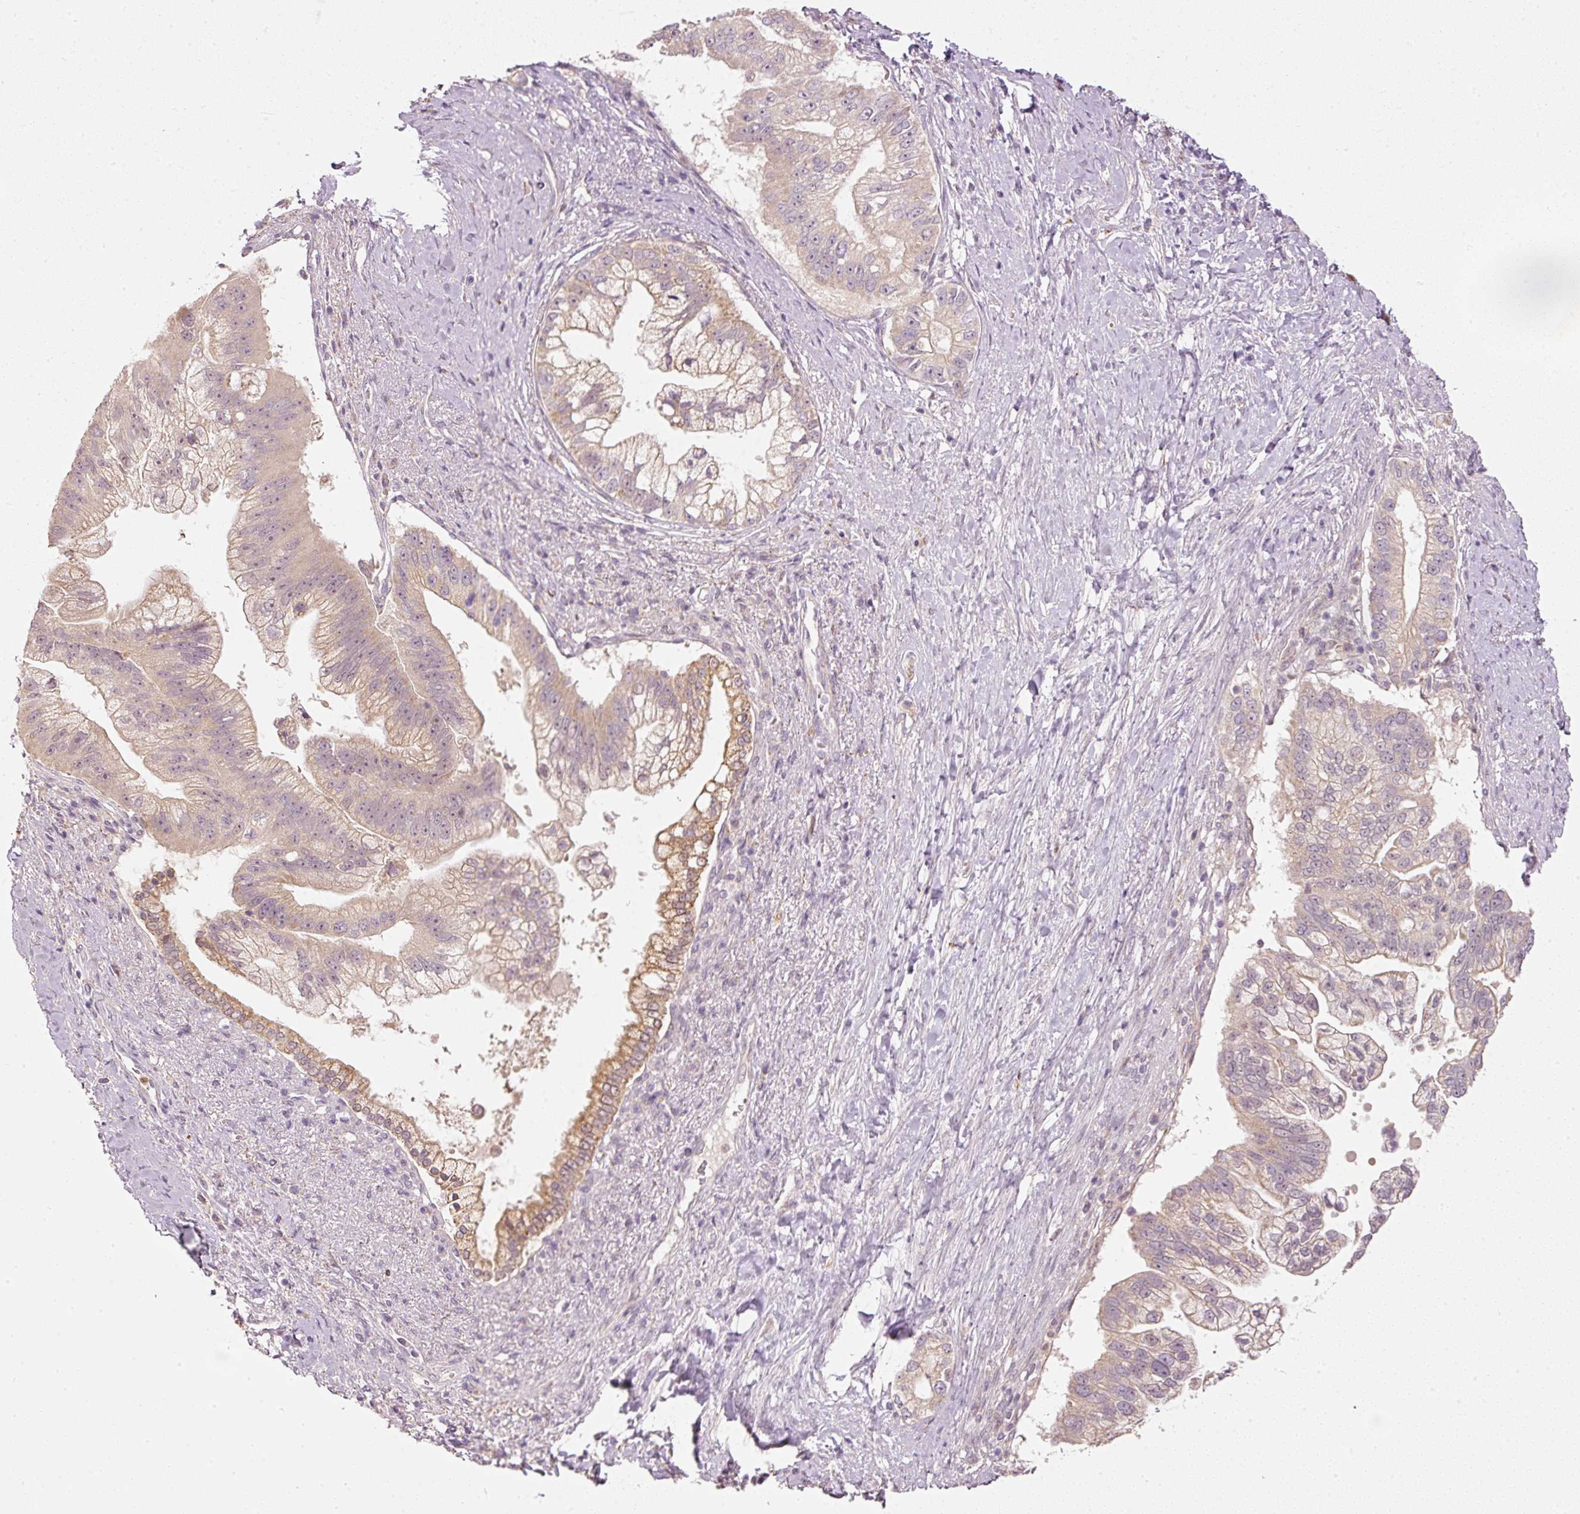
{"staining": {"intensity": "weak", "quantity": ">75%", "location": "cytoplasmic/membranous"}, "tissue": "pancreatic cancer", "cell_type": "Tumor cells", "image_type": "cancer", "snomed": [{"axis": "morphology", "description": "Adenocarcinoma, NOS"}, {"axis": "topography", "description": "Pancreas"}], "caption": "High-power microscopy captured an immunohistochemistry (IHC) micrograph of pancreatic cancer (adenocarcinoma), revealing weak cytoplasmic/membranous positivity in about >75% of tumor cells. The staining is performed using DAB brown chromogen to label protein expression. The nuclei are counter-stained blue using hematoxylin.", "gene": "MTHFD1L", "patient": {"sex": "male", "age": 70}}